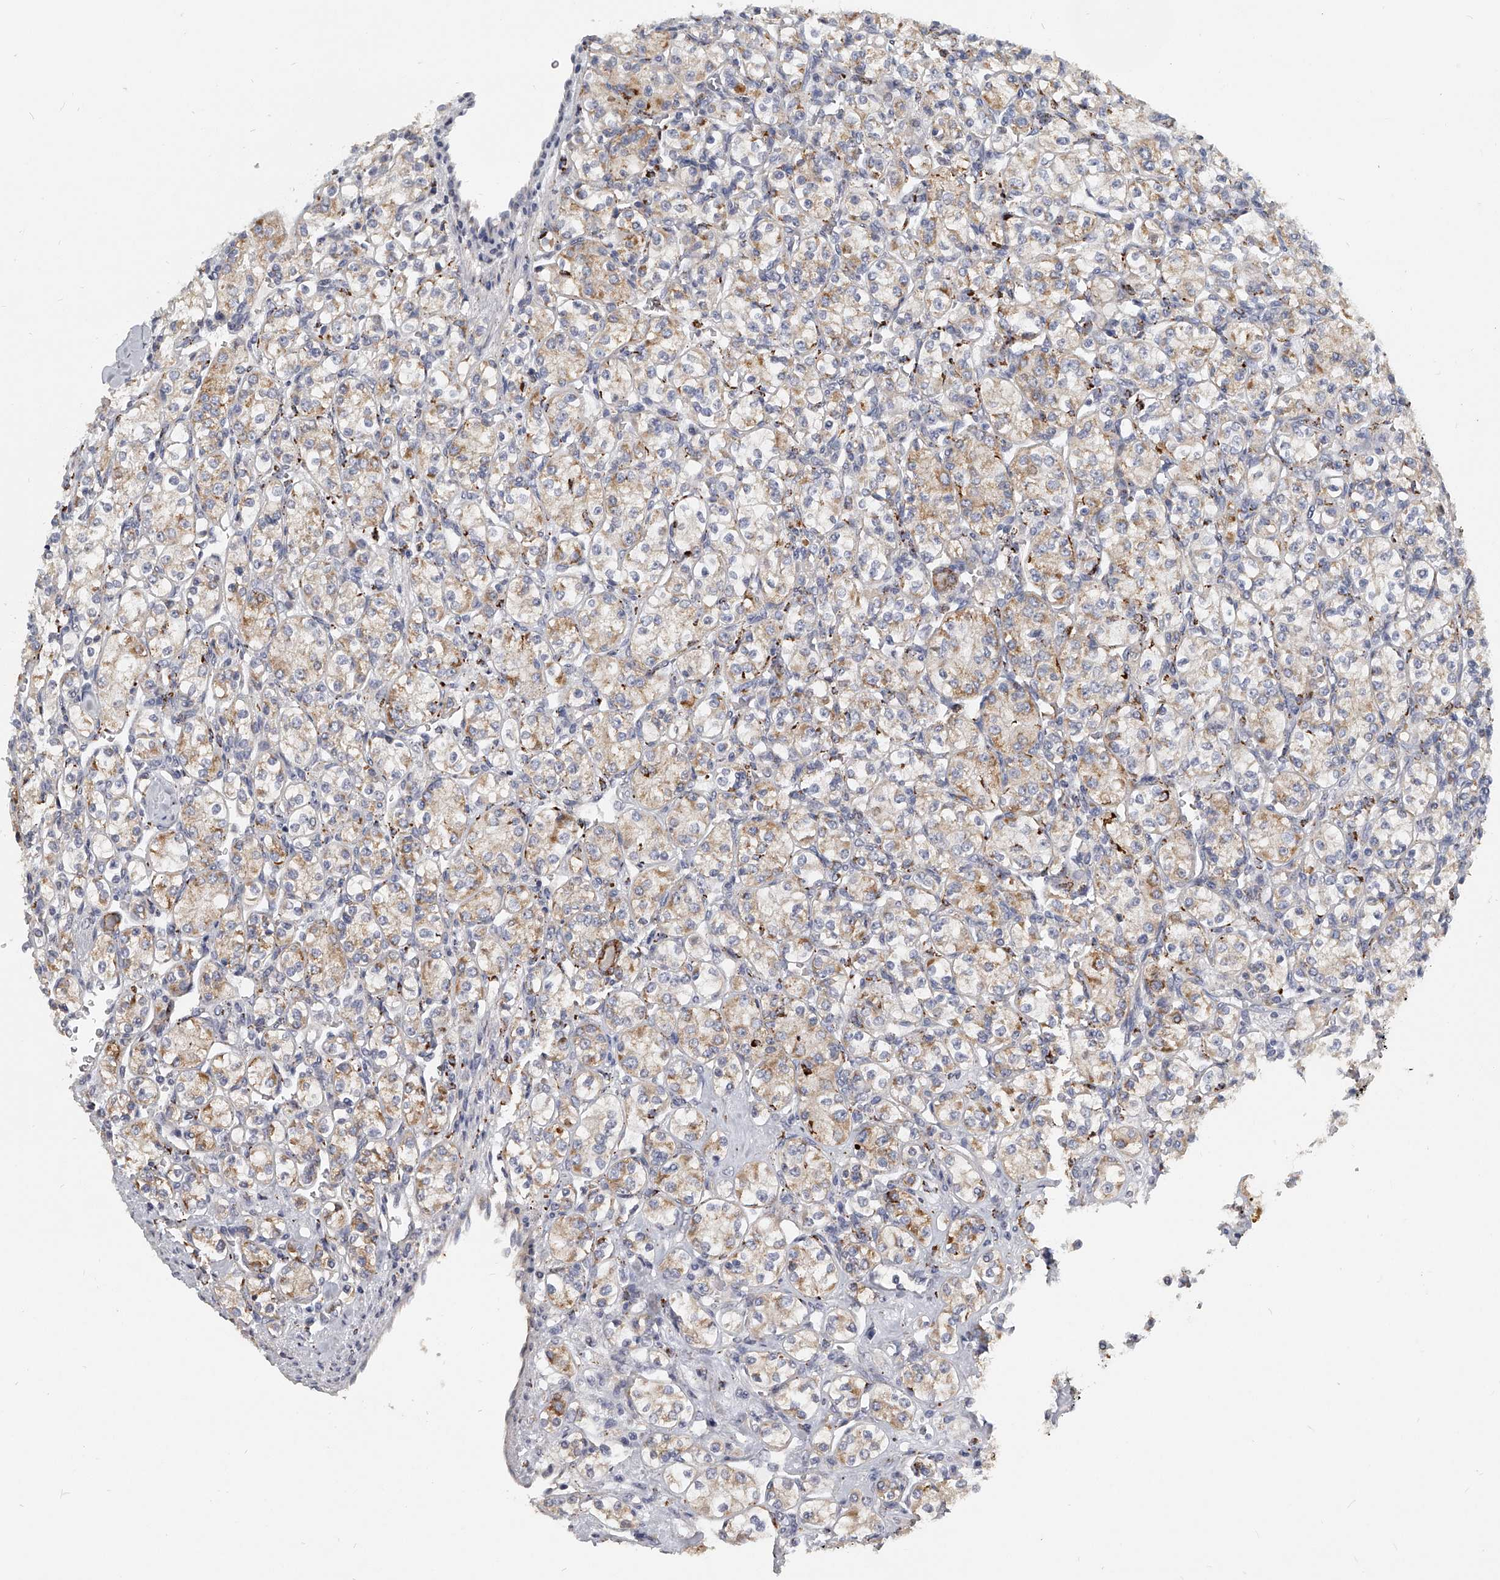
{"staining": {"intensity": "weak", "quantity": ">75%", "location": "cytoplasmic/membranous"}, "tissue": "renal cancer", "cell_type": "Tumor cells", "image_type": "cancer", "snomed": [{"axis": "morphology", "description": "Adenocarcinoma, NOS"}, {"axis": "topography", "description": "Kidney"}], "caption": "Brown immunohistochemical staining in renal cancer (adenocarcinoma) reveals weak cytoplasmic/membranous staining in about >75% of tumor cells. (Brightfield microscopy of DAB IHC at high magnification).", "gene": "KLHL7", "patient": {"sex": "male", "age": 77}}